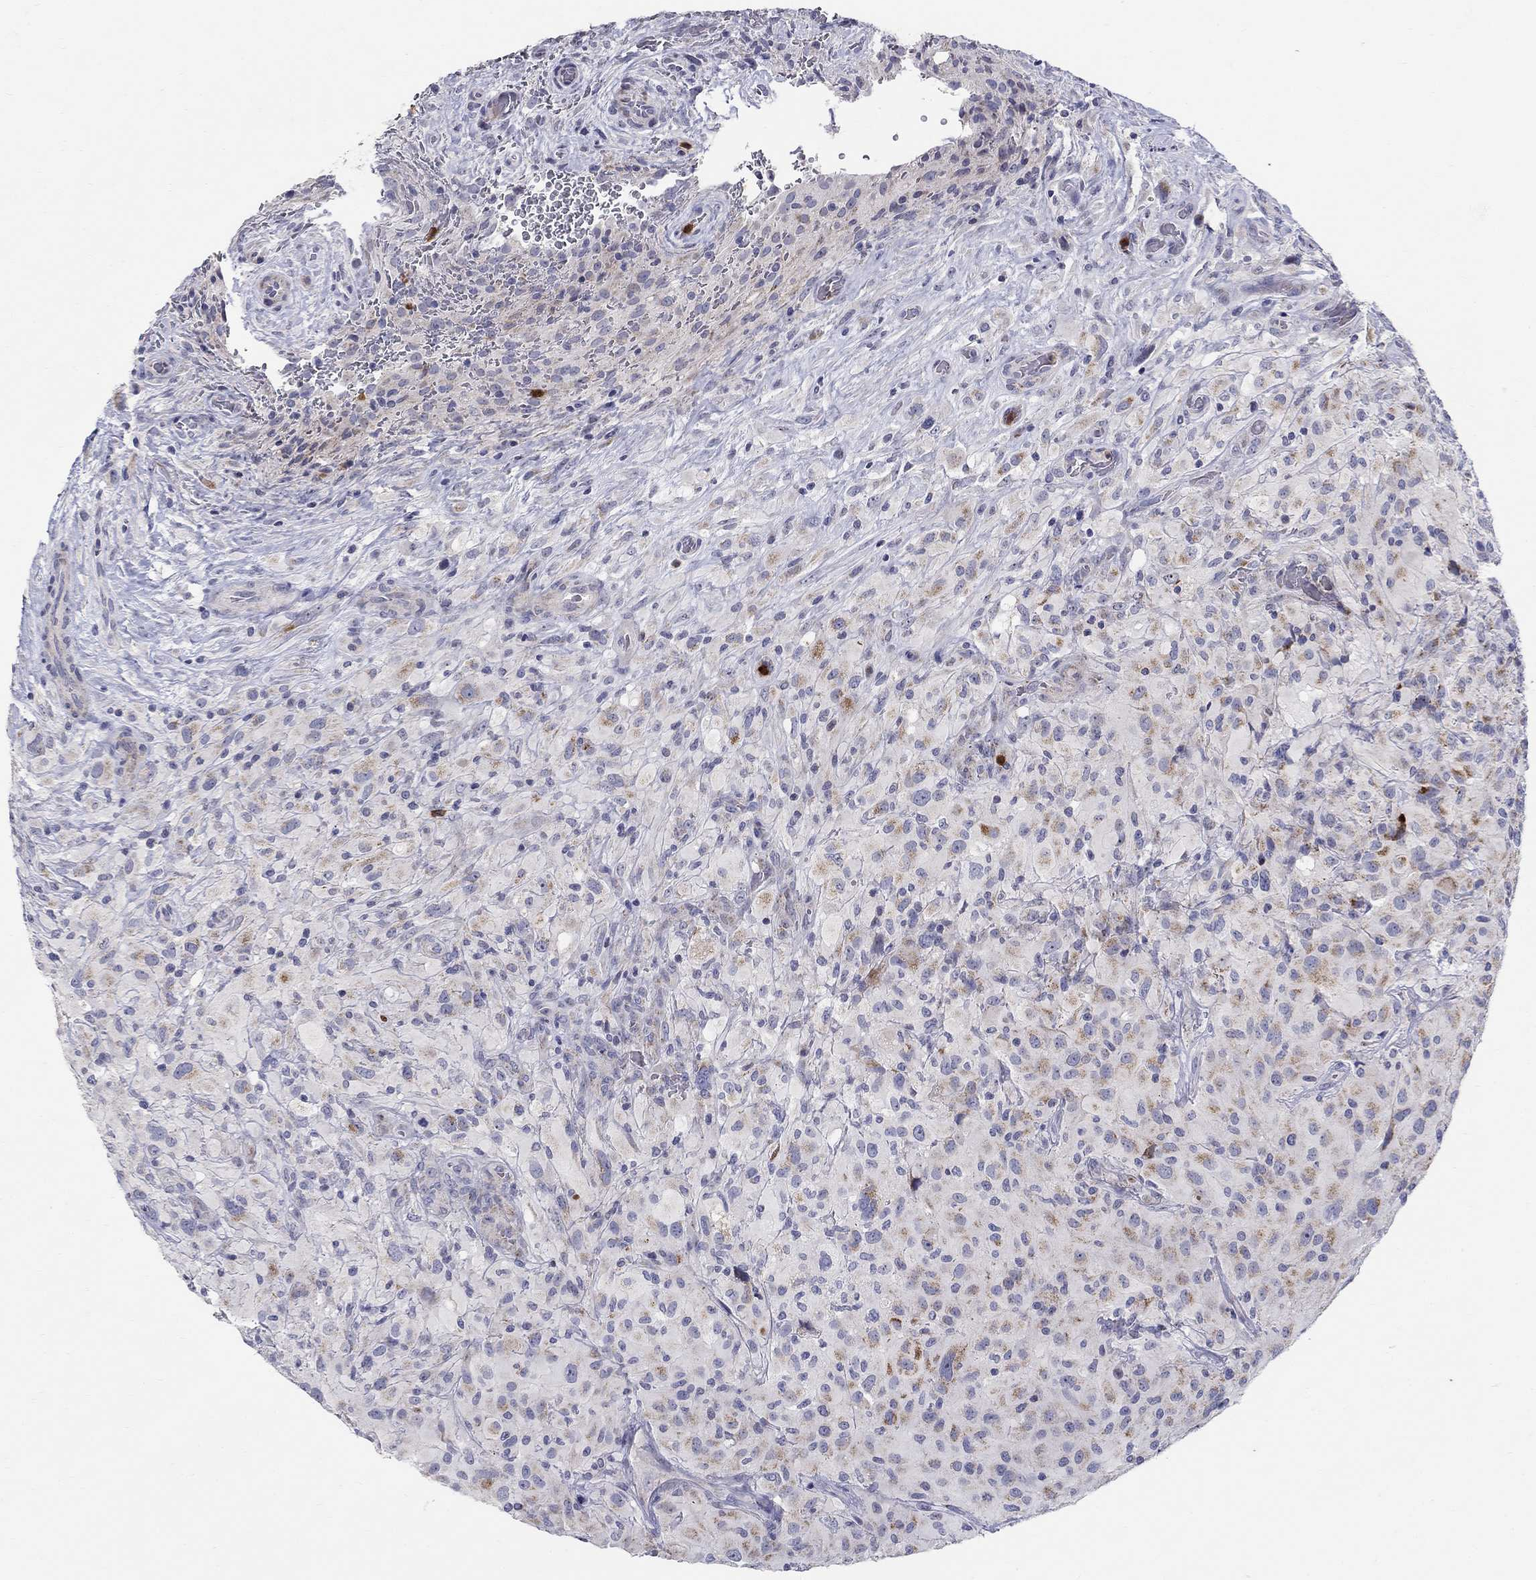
{"staining": {"intensity": "weak", "quantity": "25%-75%", "location": "cytoplasmic/membranous"}, "tissue": "glioma", "cell_type": "Tumor cells", "image_type": "cancer", "snomed": [{"axis": "morphology", "description": "Glioma, malignant, High grade"}, {"axis": "topography", "description": "Cerebral cortex"}], "caption": "Protein staining of malignant glioma (high-grade) tissue displays weak cytoplasmic/membranous expression in about 25%-75% of tumor cells. (IHC, brightfield microscopy, high magnification).", "gene": "HMX2", "patient": {"sex": "male", "age": 35}}